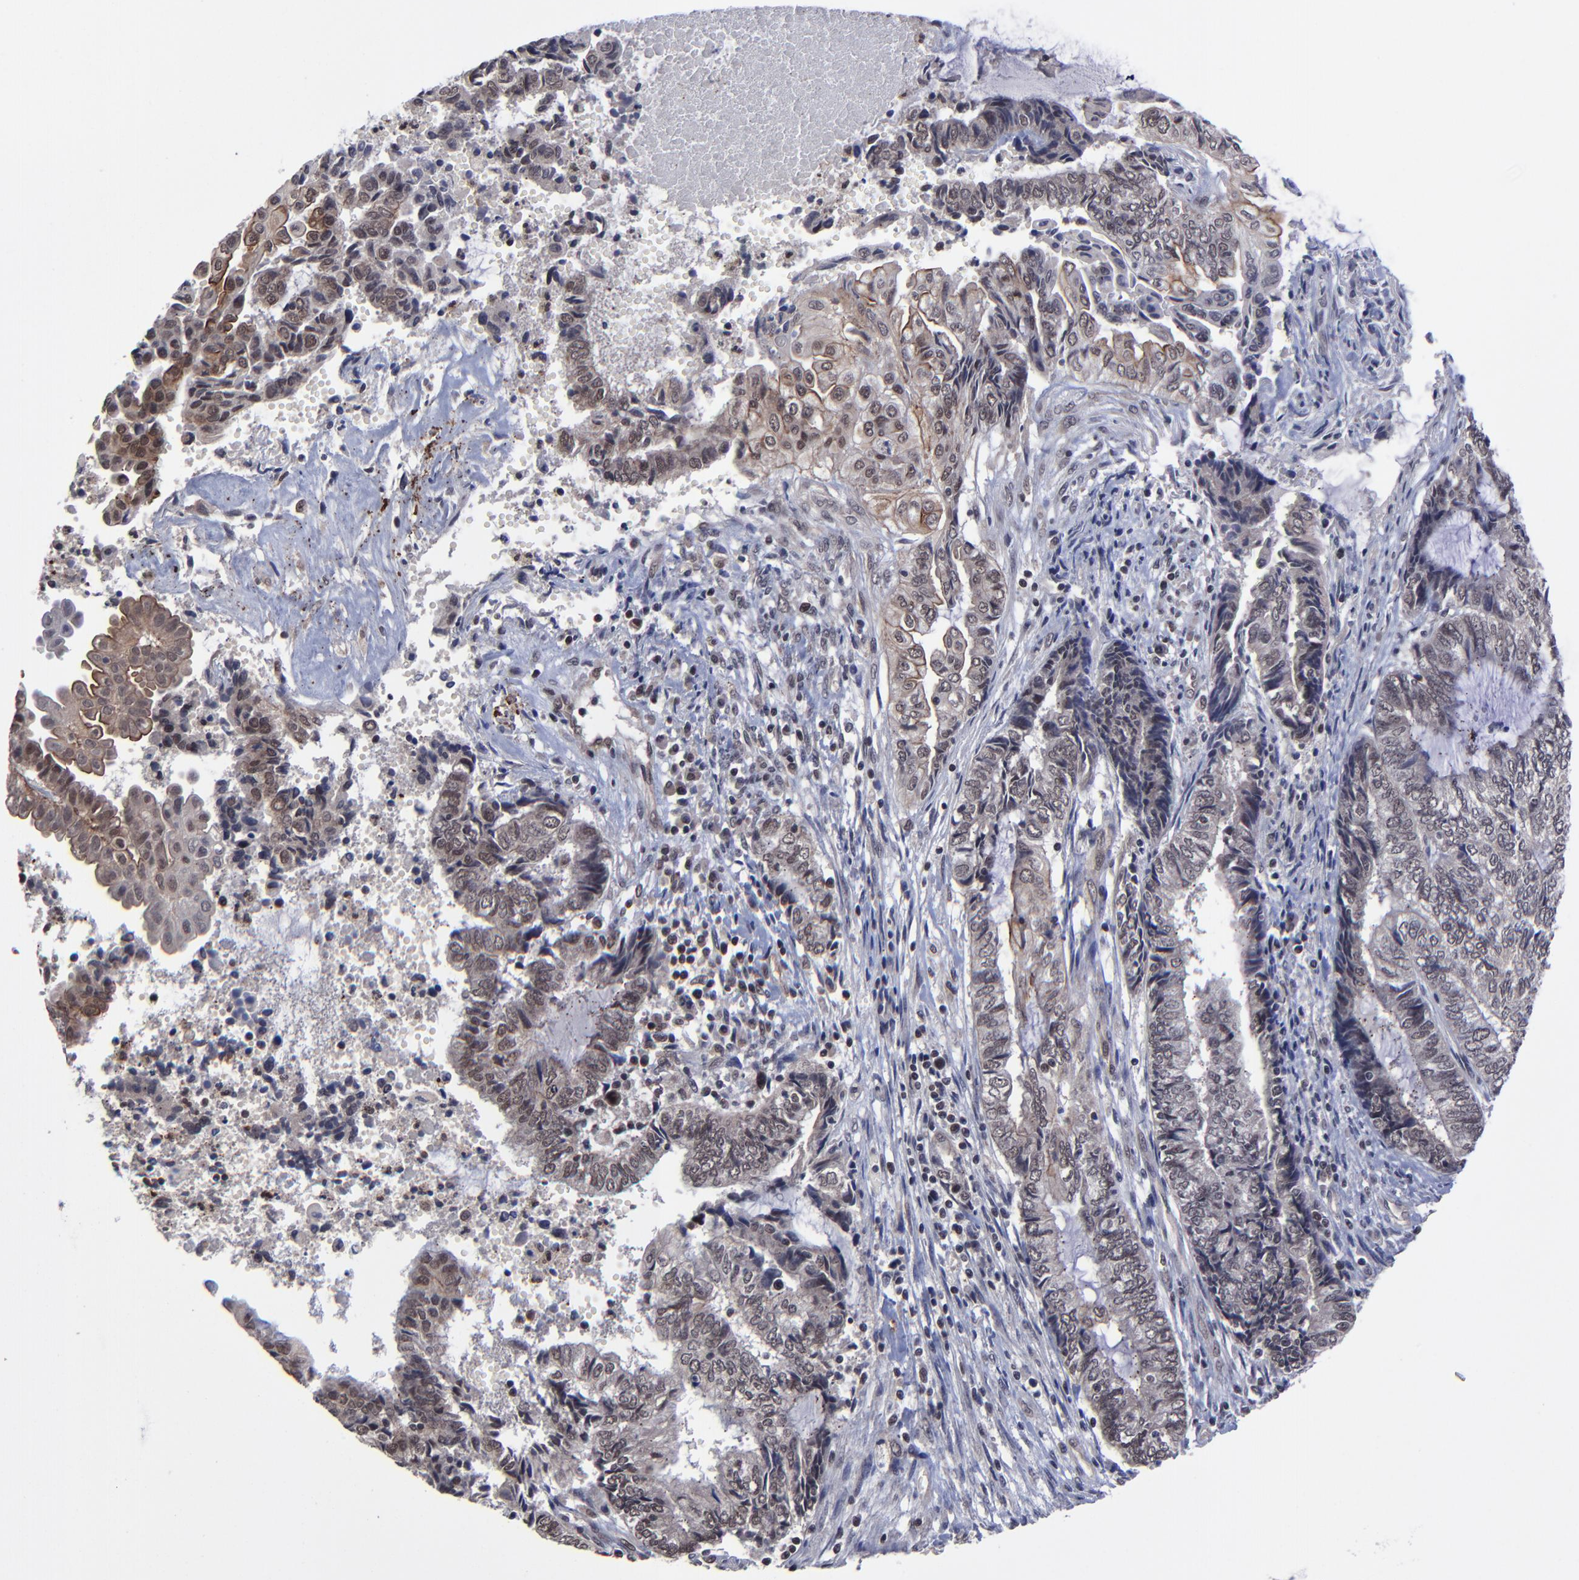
{"staining": {"intensity": "moderate", "quantity": "25%-75%", "location": "cytoplasmic/membranous"}, "tissue": "endometrial cancer", "cell_type": "Tumor cells", "image_type": "cancer", "snomed": [{"axis": "morphology", "description": "Adenocarcinoma, NOS"}, {"axis": "topography", "description": "Uterus"}, {"axis": "topography", "description": "Endometrium"}], "caption": "Endometrial cancer (adenocarcinoma) was stained to show a protein in brown. There is medium levels of moderate cytoplasmic/membranous staining in approximately 25%-75% of tumor cells. (DAB = brown stain, brightfield microscopy at high magnification).", "gene": "ZNF419", "patient": {"sex": "female", "age": 70}}